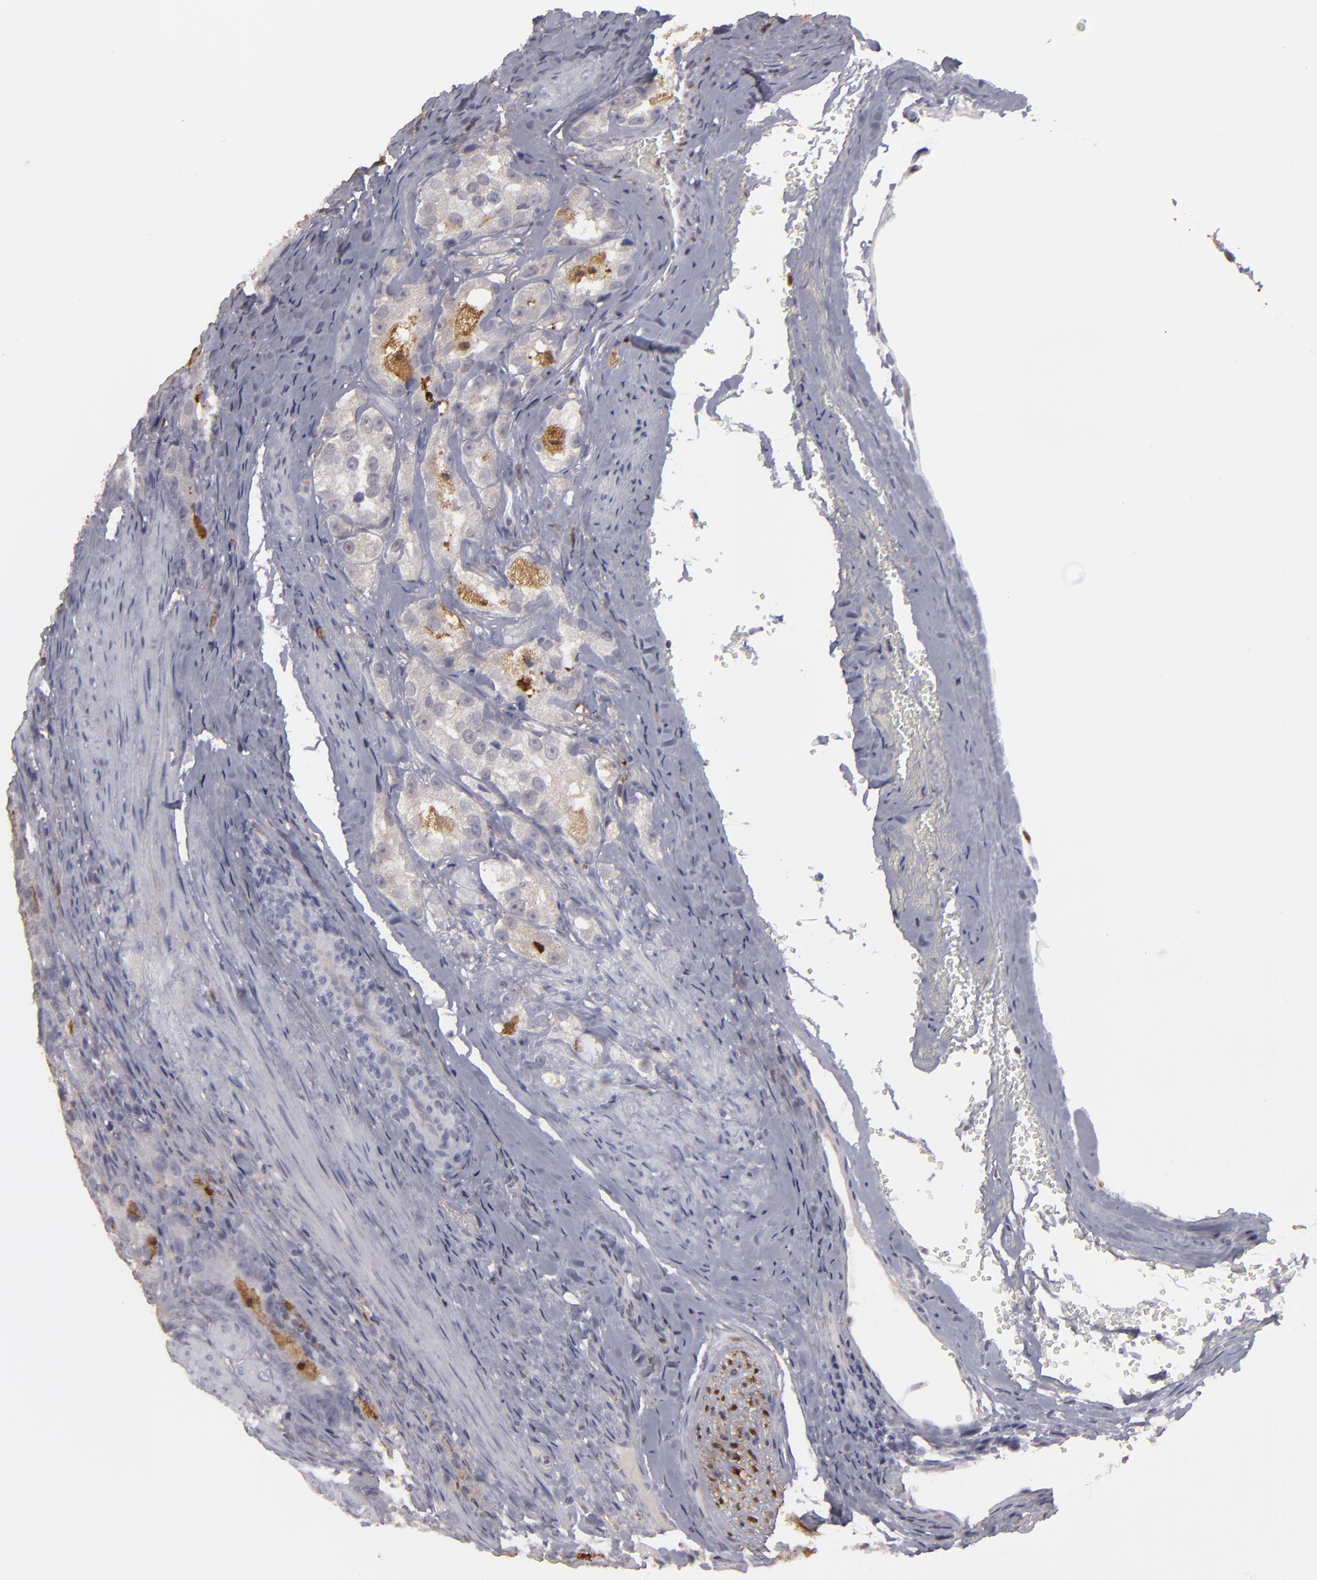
{"staining": {"intensity": "weak", "quantity": "25%-75%", "location": "cytoplasmic/membranous"}, "tissue": "prostate cancer", "cell_type": "Tumor cells", "image_type": "cancer", "snomed": [{"axis": "morphology", "description": "Adenocarcinoma, Medium grade"}, {"axis": "topography", "description": "Prostate"}], "caption": "Tumor cells exhibit weak cytoplasmic/membranous staining in approximately 25%-75% of cells in medium-grade adenocarcinoma (prostate).", "gene": "SEMA3G", "patient": {"sex": "male", "age": 53}}